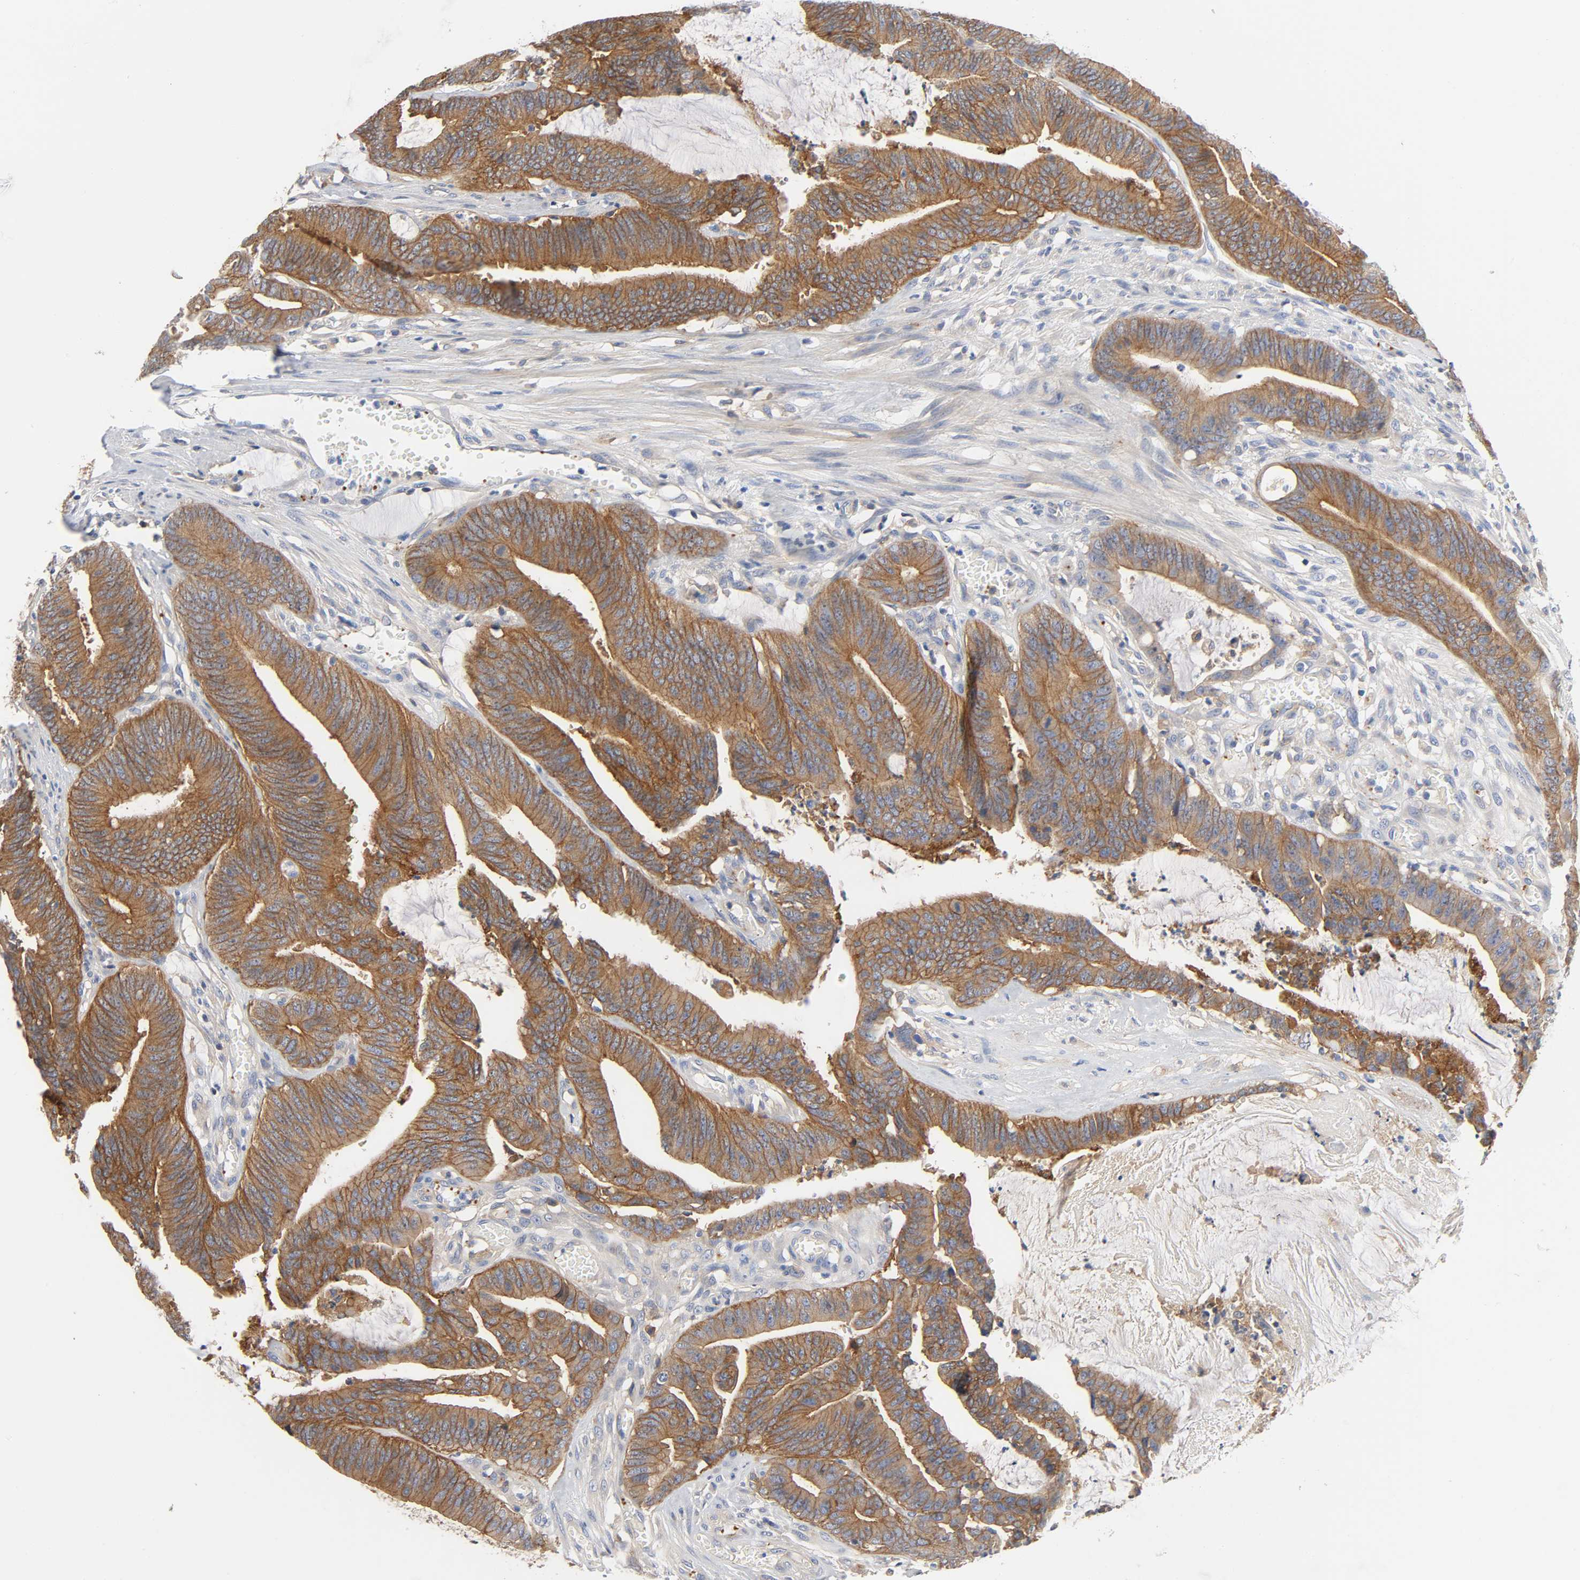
{"staining": {"intensity": "strong", "quantity": ">75%", "location": "cytoplasmic/membranous"}, "tissue": "colorectal cancer", "cell_type": "Tumor cells", "image_type": "cancer", "snomed": [{"axis": "morphology", "description": "Adenocarcinoma, NOS"}, {"axis": "topography", "description": "Rectum"}], "caption": "Brown immunohistochemical staining in colorectal cancer (adenocarcinoma) displays strong cytoplasmic/membranous staining in about >75% of tumor cells. Ihc stains the protein of interest in brown and the nuclei are stained blue.", "gene": "SRC", "patient": {"sex": "female", "age": 66}}